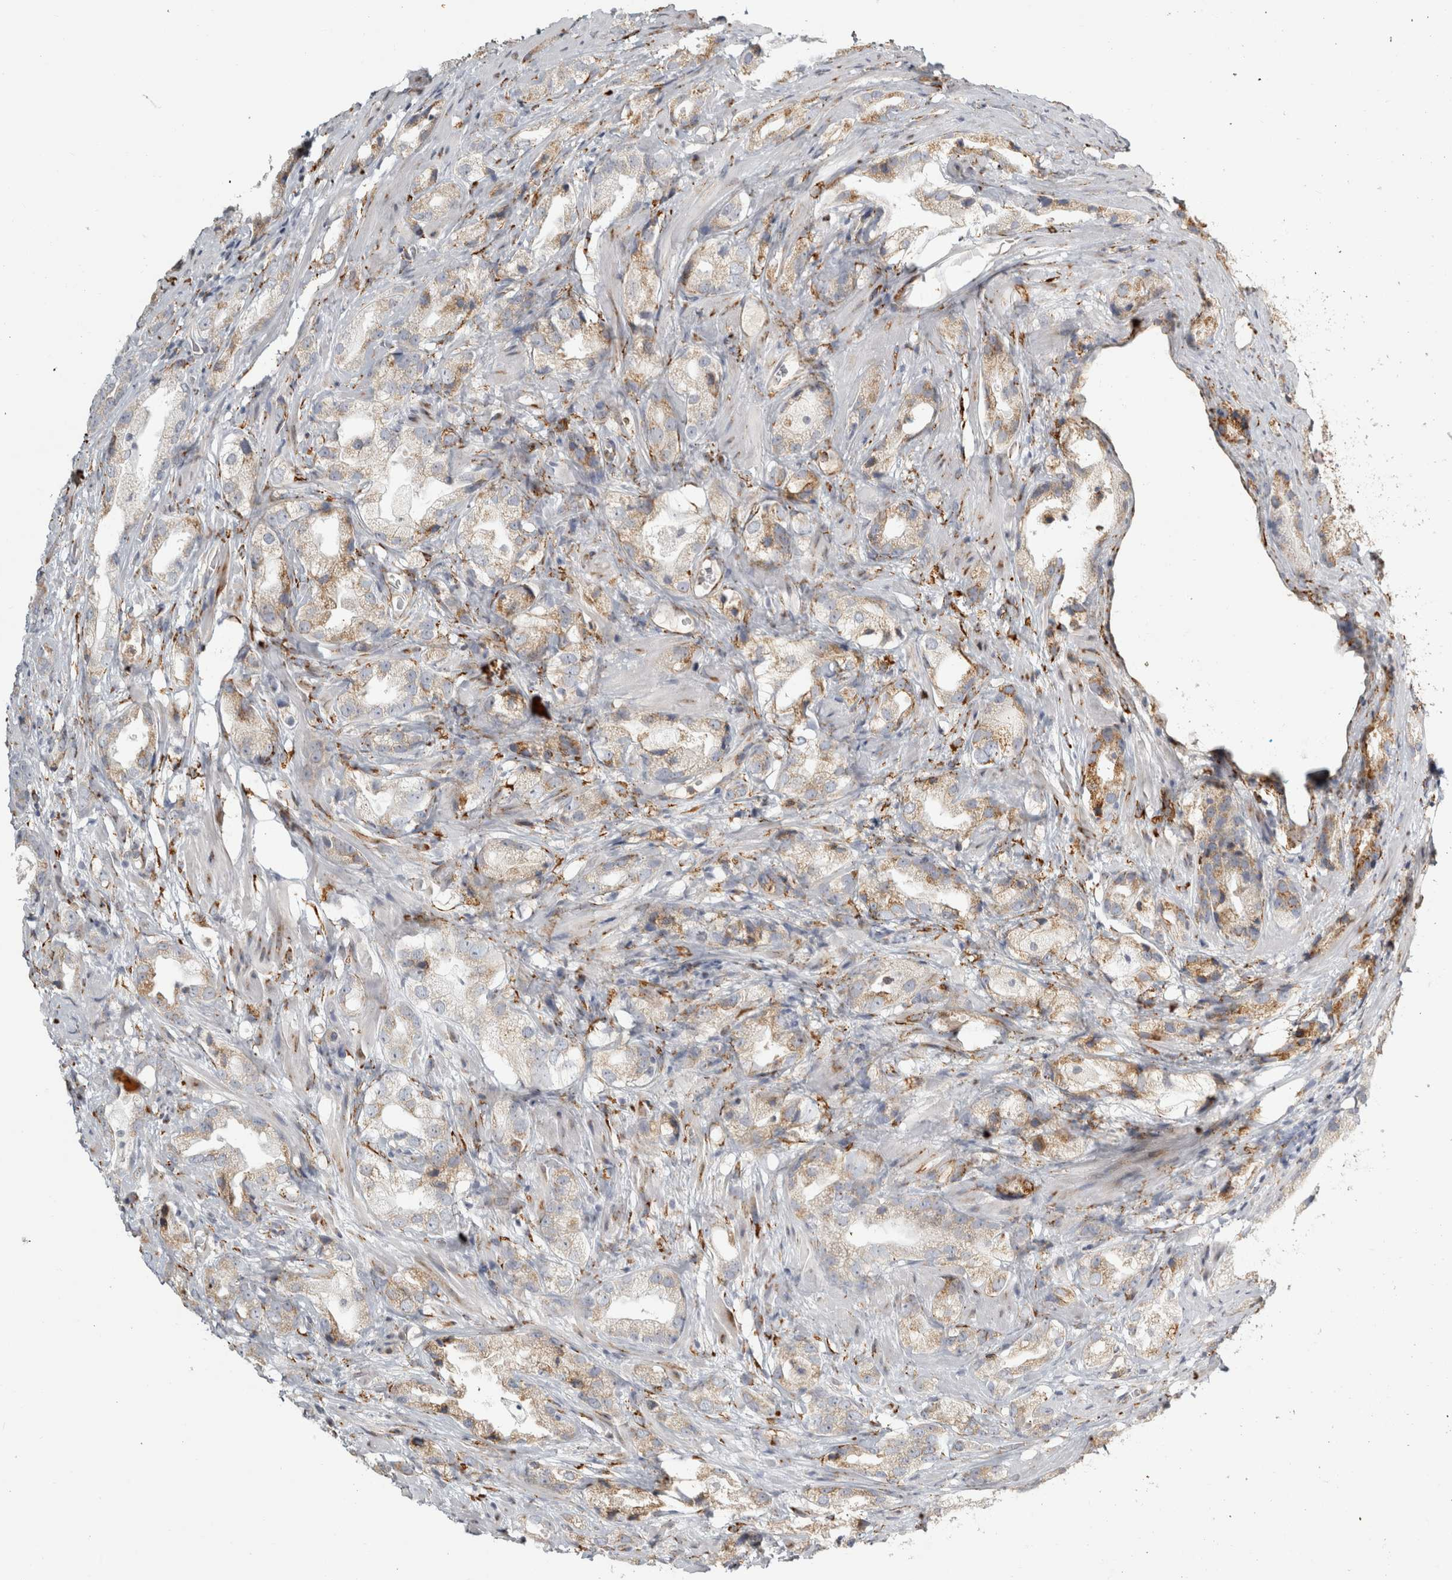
{"staining": {"intensity": "moderate", "quantity": ">75%", "location": "cytoplasmic/membranous"}, "tissue": "prostate cancer", "cell_type": "Tumor cells", "image_type": "cancer", "snomed": [{"axis": "morphology", "description": "Adenocarcinoma, High grade"}, {"axis": "topography", "description": "Prostate"}], "caption": "Prostate high-grade adenocarcinoma stained with DAB (3,3'-diaminobenzidine) IHC displays medium levels of moderate cytoplasmic/membranous expression in approximately >75% of tumor cells. The staining was performed using DAB to visualize the protein expression in brown, while the nuclei were stained in blue with hematoxylin (Magnification: 20x).", "gene": "OSTN", "patient": {"sex": "male", "age": 63}}